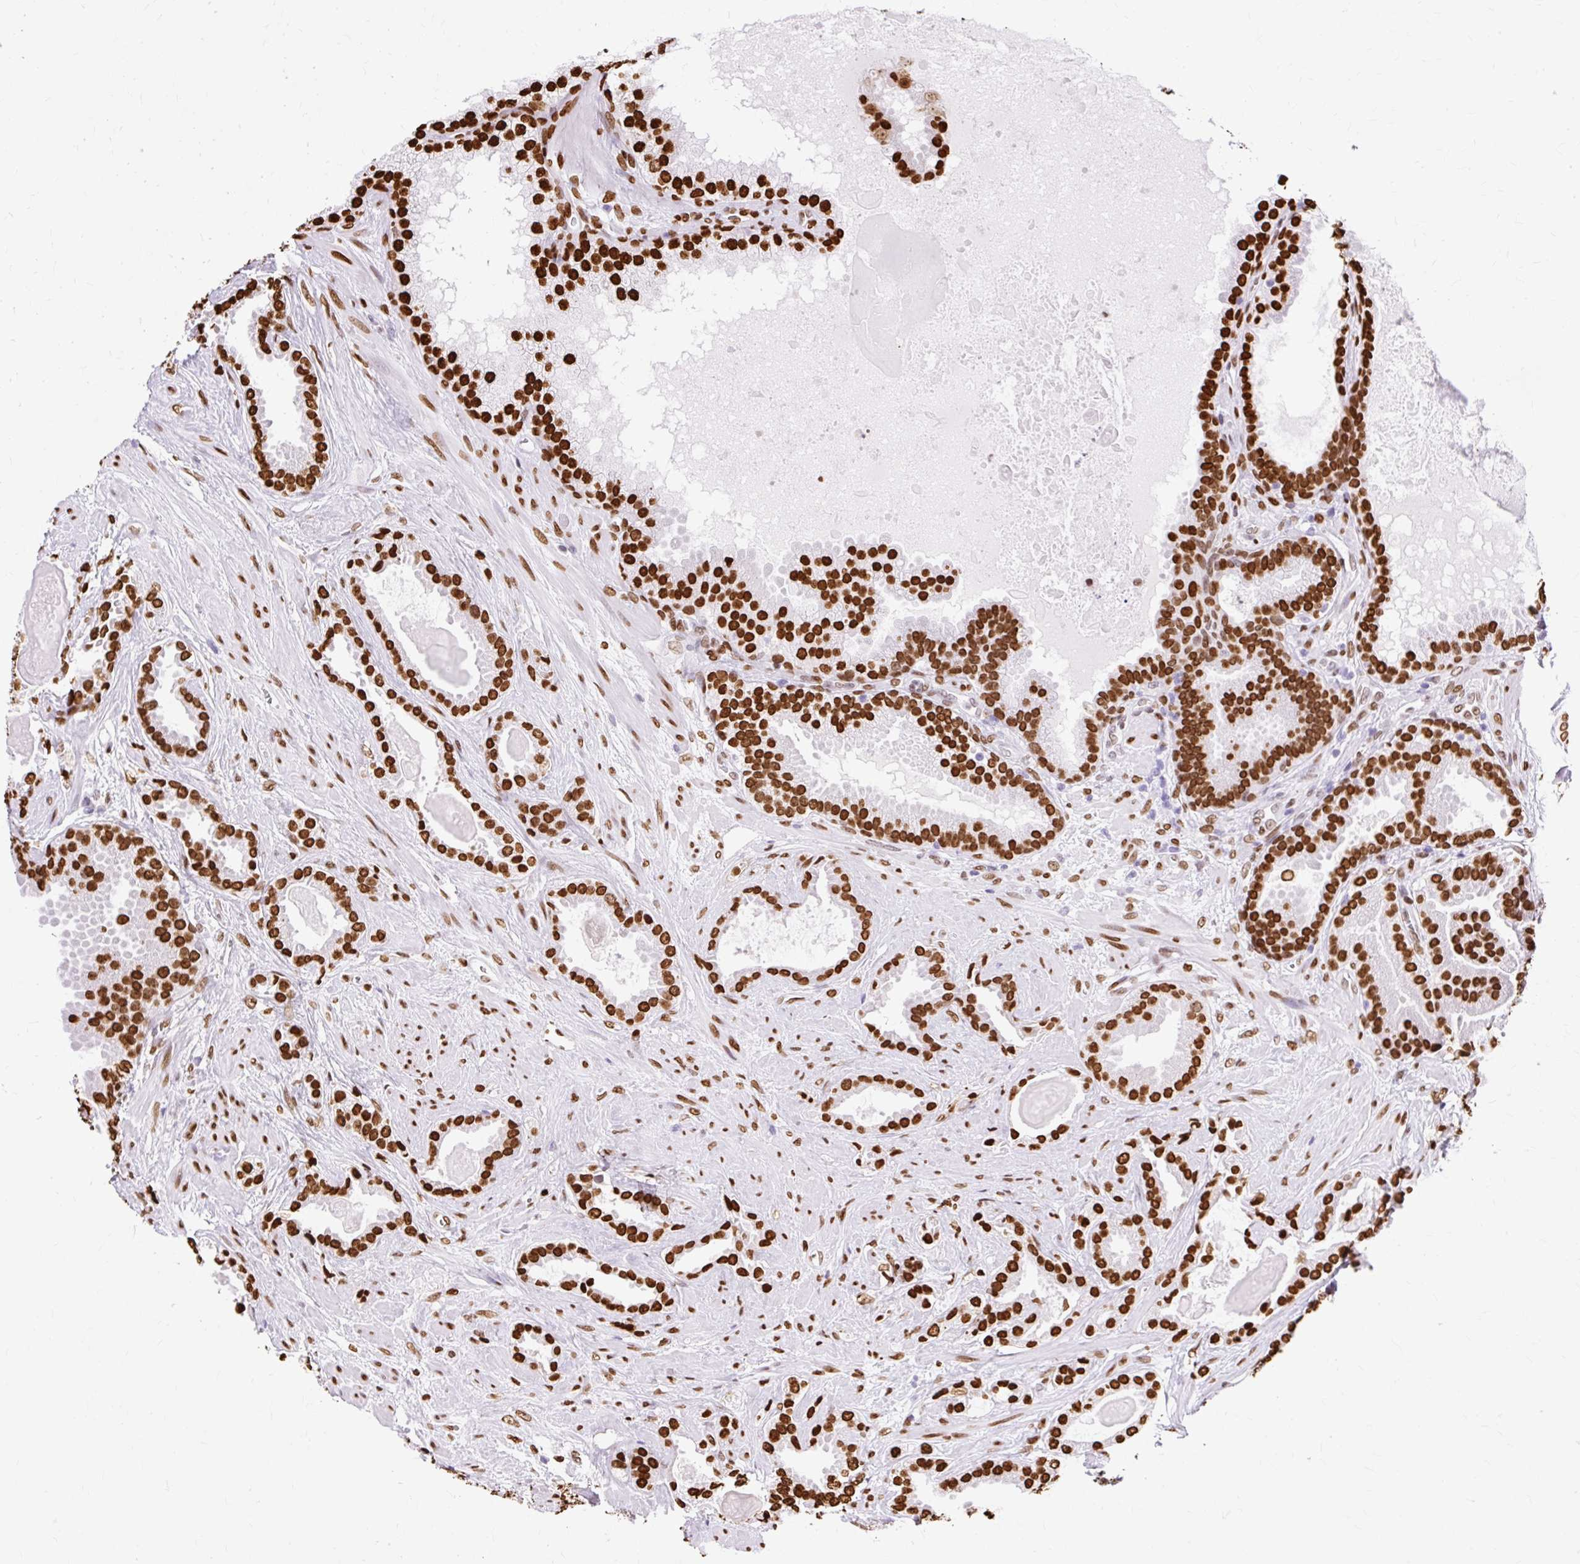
{"staining": {"intensity": "strong", "quantity": ">75%", "location": "nuclear"}, "tissue": "prostate cancer", "cell_type": "Tumor cells", "image_type": "cancer", "snomed": [{"axis": "morphology", "description": "Adenocarcinoma, Low grade"}, {"axis": "topography", "description": "Prostate"}], "caption": "Prostate cancer (adenocarcinoma (low-grade)) stained with DAB (3,3'-diaminobenzidine) immunohistochemistry exhibits high levels of strong nuclear expression in approximately >75% of tumor cells. (brown staining indicates protein expression, while blue staining denotes nuclei).", "gene": "TMEM184C", "patient": {"sex": "male", "age": 62}}